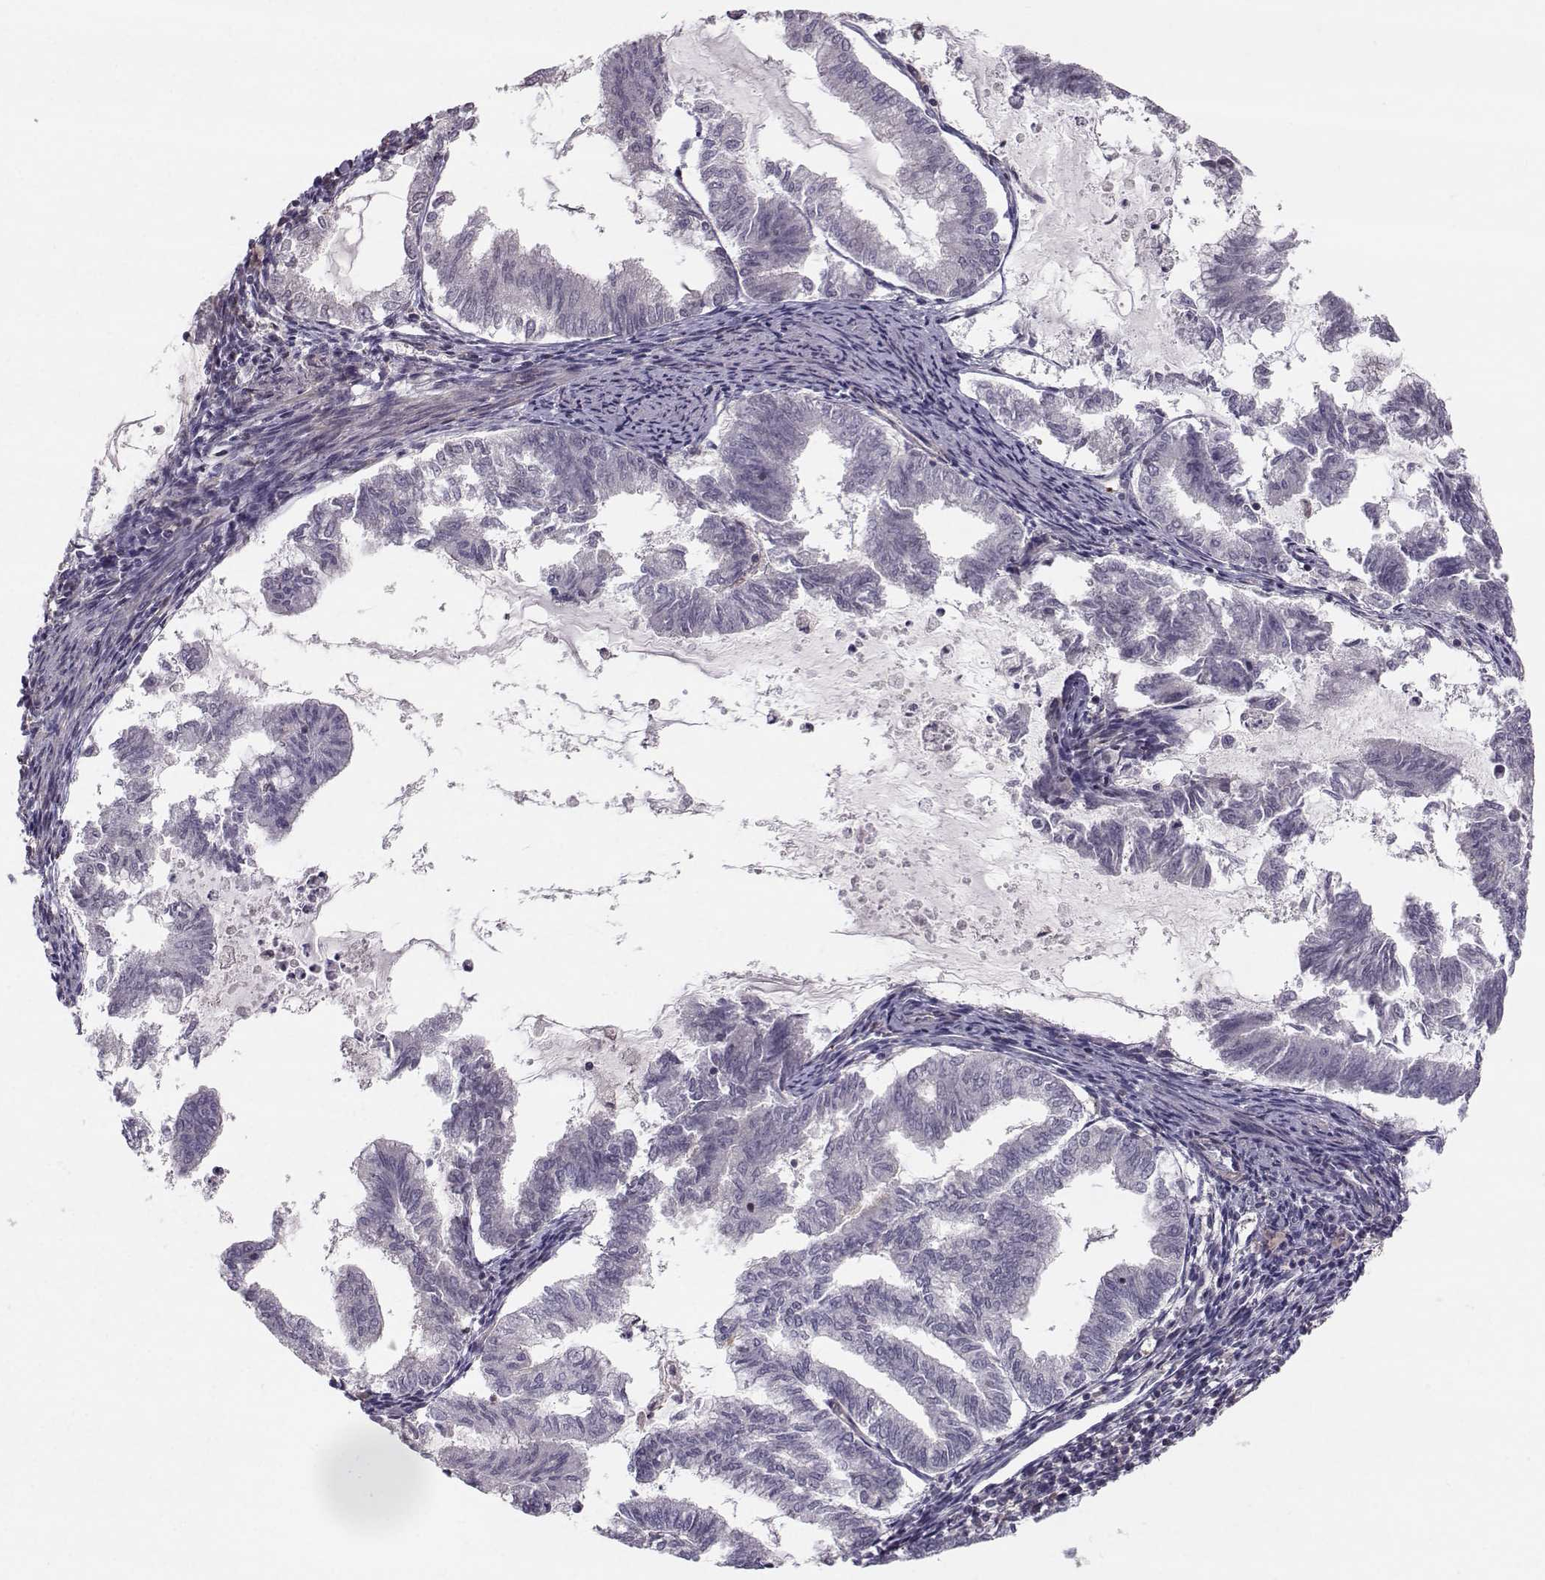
{"staining": {"intensity": "negative", "quantity": "none", "location": "none"}, "tissue": "endometrial cancer", "cell_type": "Tumor cells", "image_type": "cancer", "snomed": [{"axis": "morphology", "description": "Adenocarcinoma, NOS"}, {"axis": "topography", "description": "Endometrium"}], "caption": "A photomicrograph of human endometrial cancer (adenocarcinoma) is negative for staining in tumor cells.", "gene": "ASB16", "patient": {"sex": "female", "age": 79}}